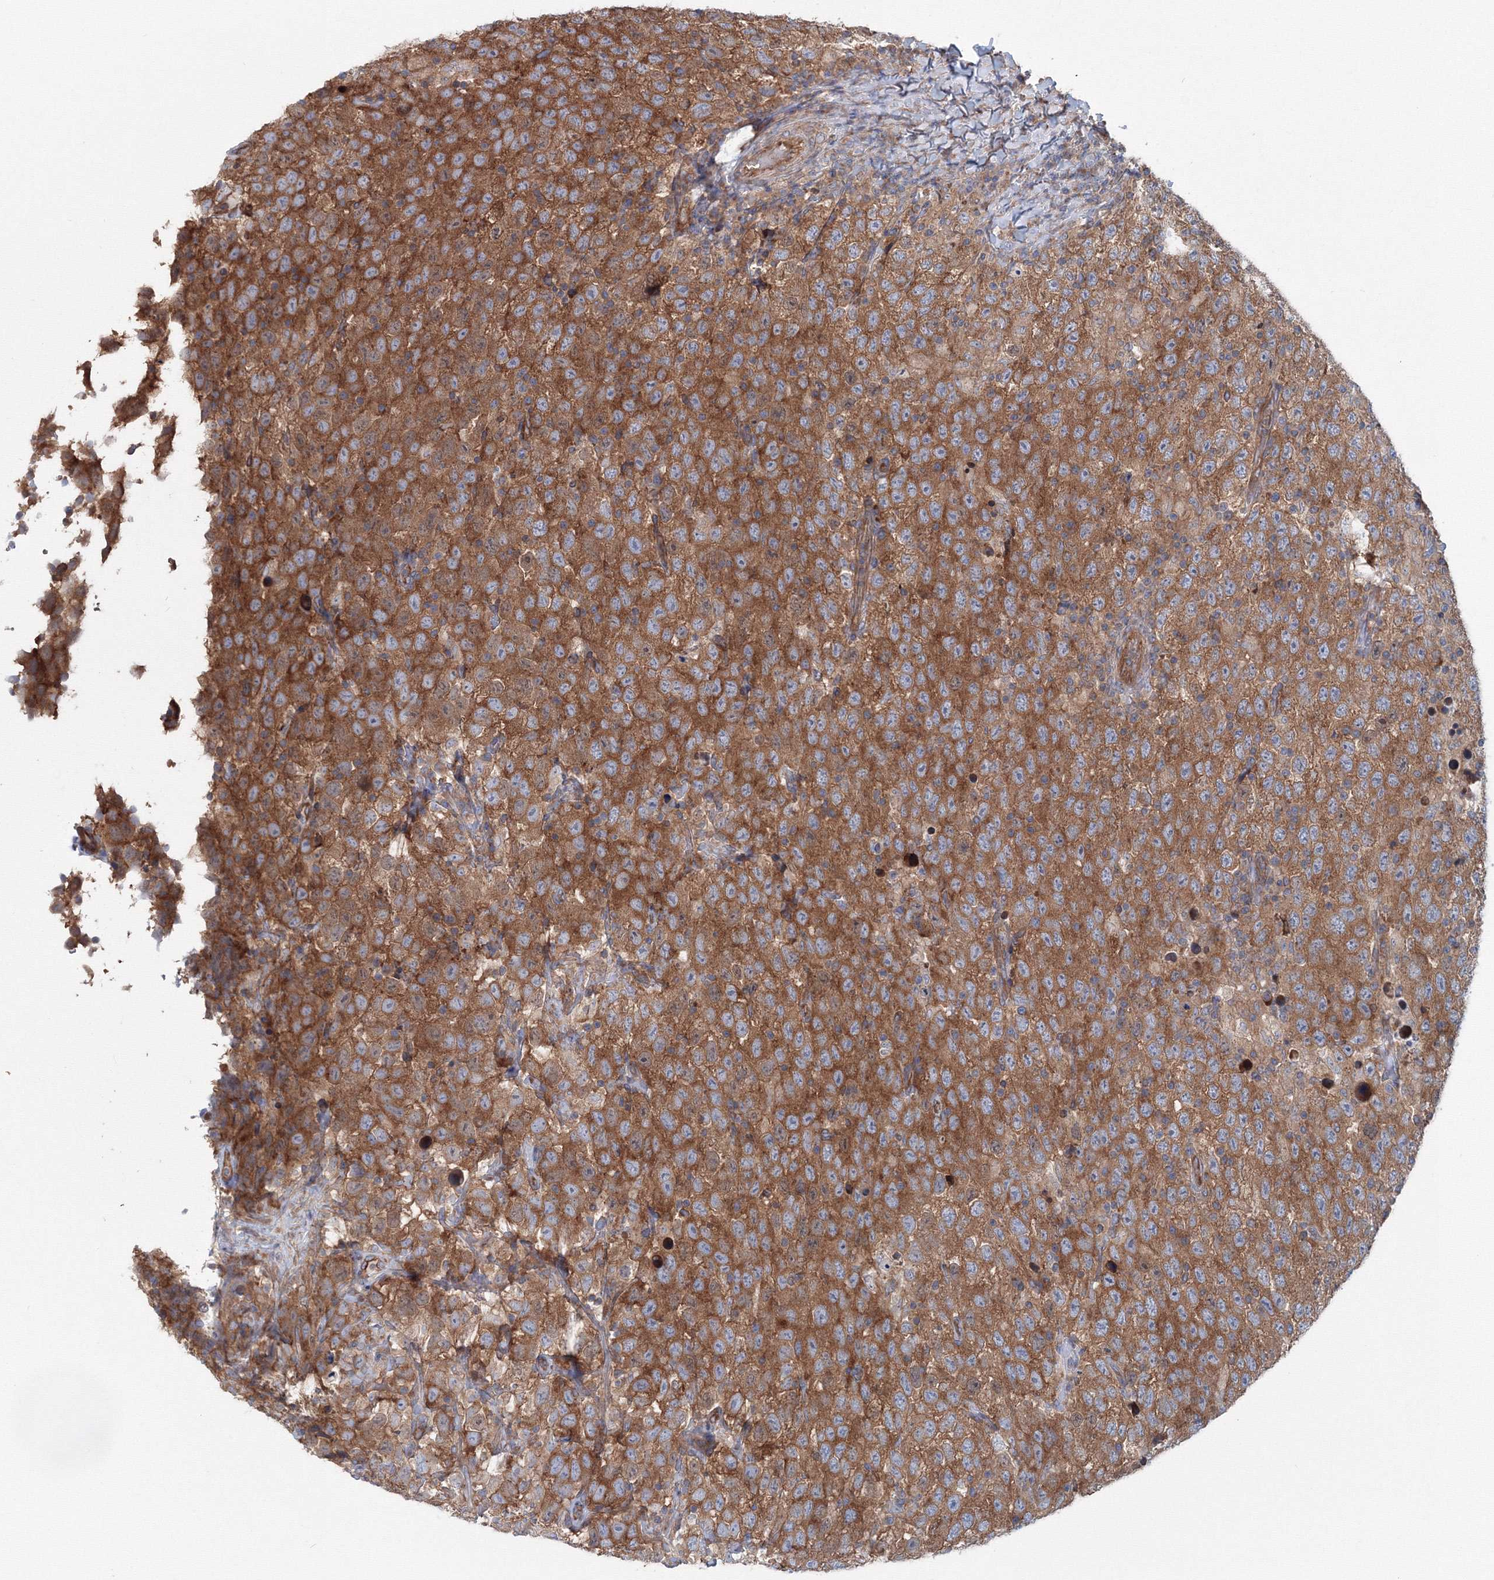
{"staining": {"intensity": "moderate", "quantity": ">75%", "location": "cytoplasmic/membranous"}, "tissue": "testis cancer", "cell_type": "Tumor cells", "image_type": "cancer", "snomed": [{"axis": "morphology", "description": "Seminoma, NOS"}, {"axis": "topography", "description": "Testis"}], "caption": "Immunohistochemistry staining of testis cancer (seminoma), which exhibits medium levels of moderate cytoplasmic/membranous expression in approximately >75% of tumor cells indicating moderate cytoplasmic/membranous protein staining. The staining was performed using DAB (brown) for protein detection and nuclei were counterstained in hematoxylin (blue).", "gene": "EXOC1", "patient": {"sex": "male", "age": 41}}